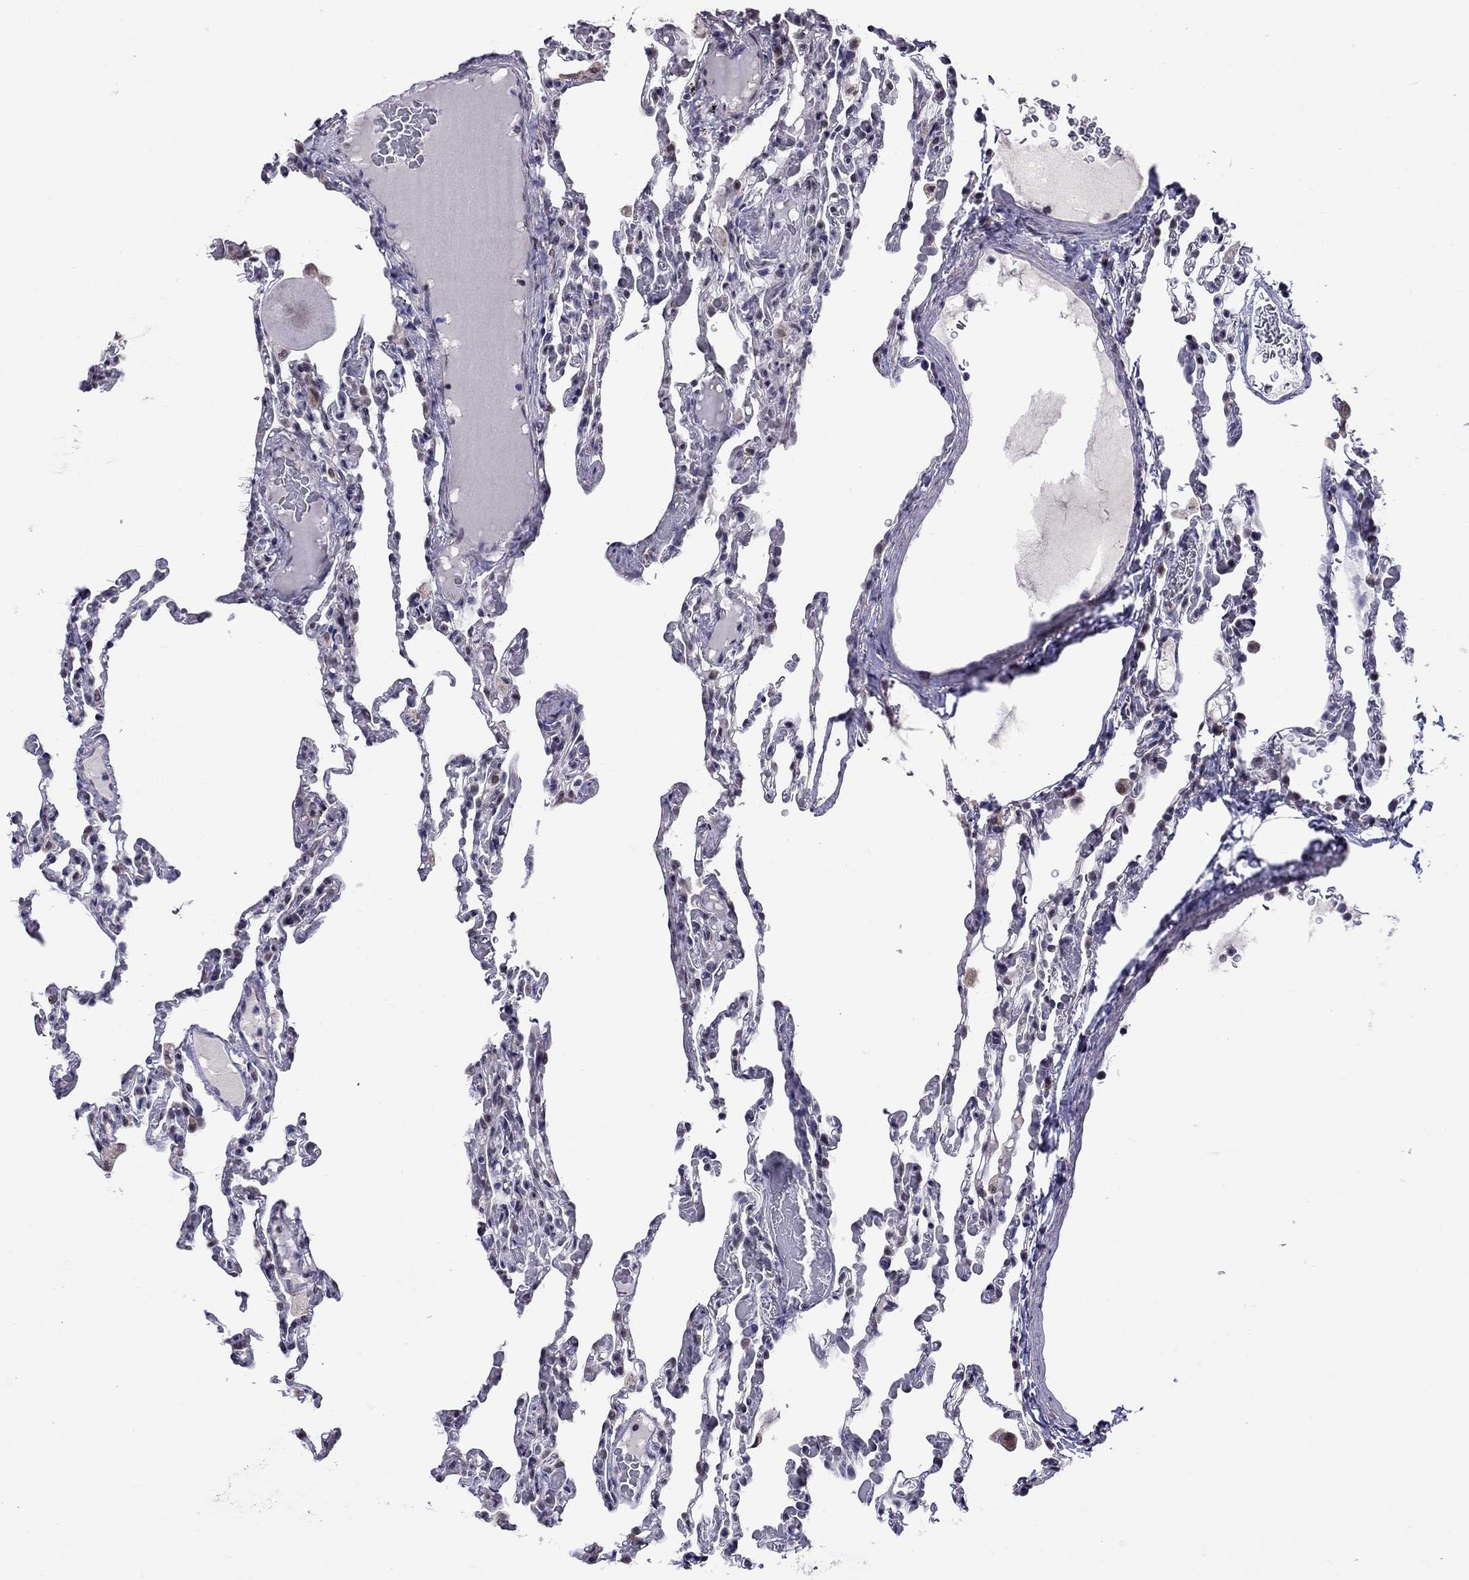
{"staining": {"intensity": "weak", "quantity": "<25%", "location": "nuclear"}, "tissue": "lung", "cell_type": "Alveolar cells", "image_type": "normal", "snomed": [{"axis": "morphology", "description": "Normal tissue, NOS"}, {"axis": "topography", "description": "Lung"}], "caption": "This is an immunohistochemistry (IHC) histopathology image of unremarkable lung. There is no expression in alveolar cells.", "gene": "HES5", "patient": {"sex": "female", "age": 43}}